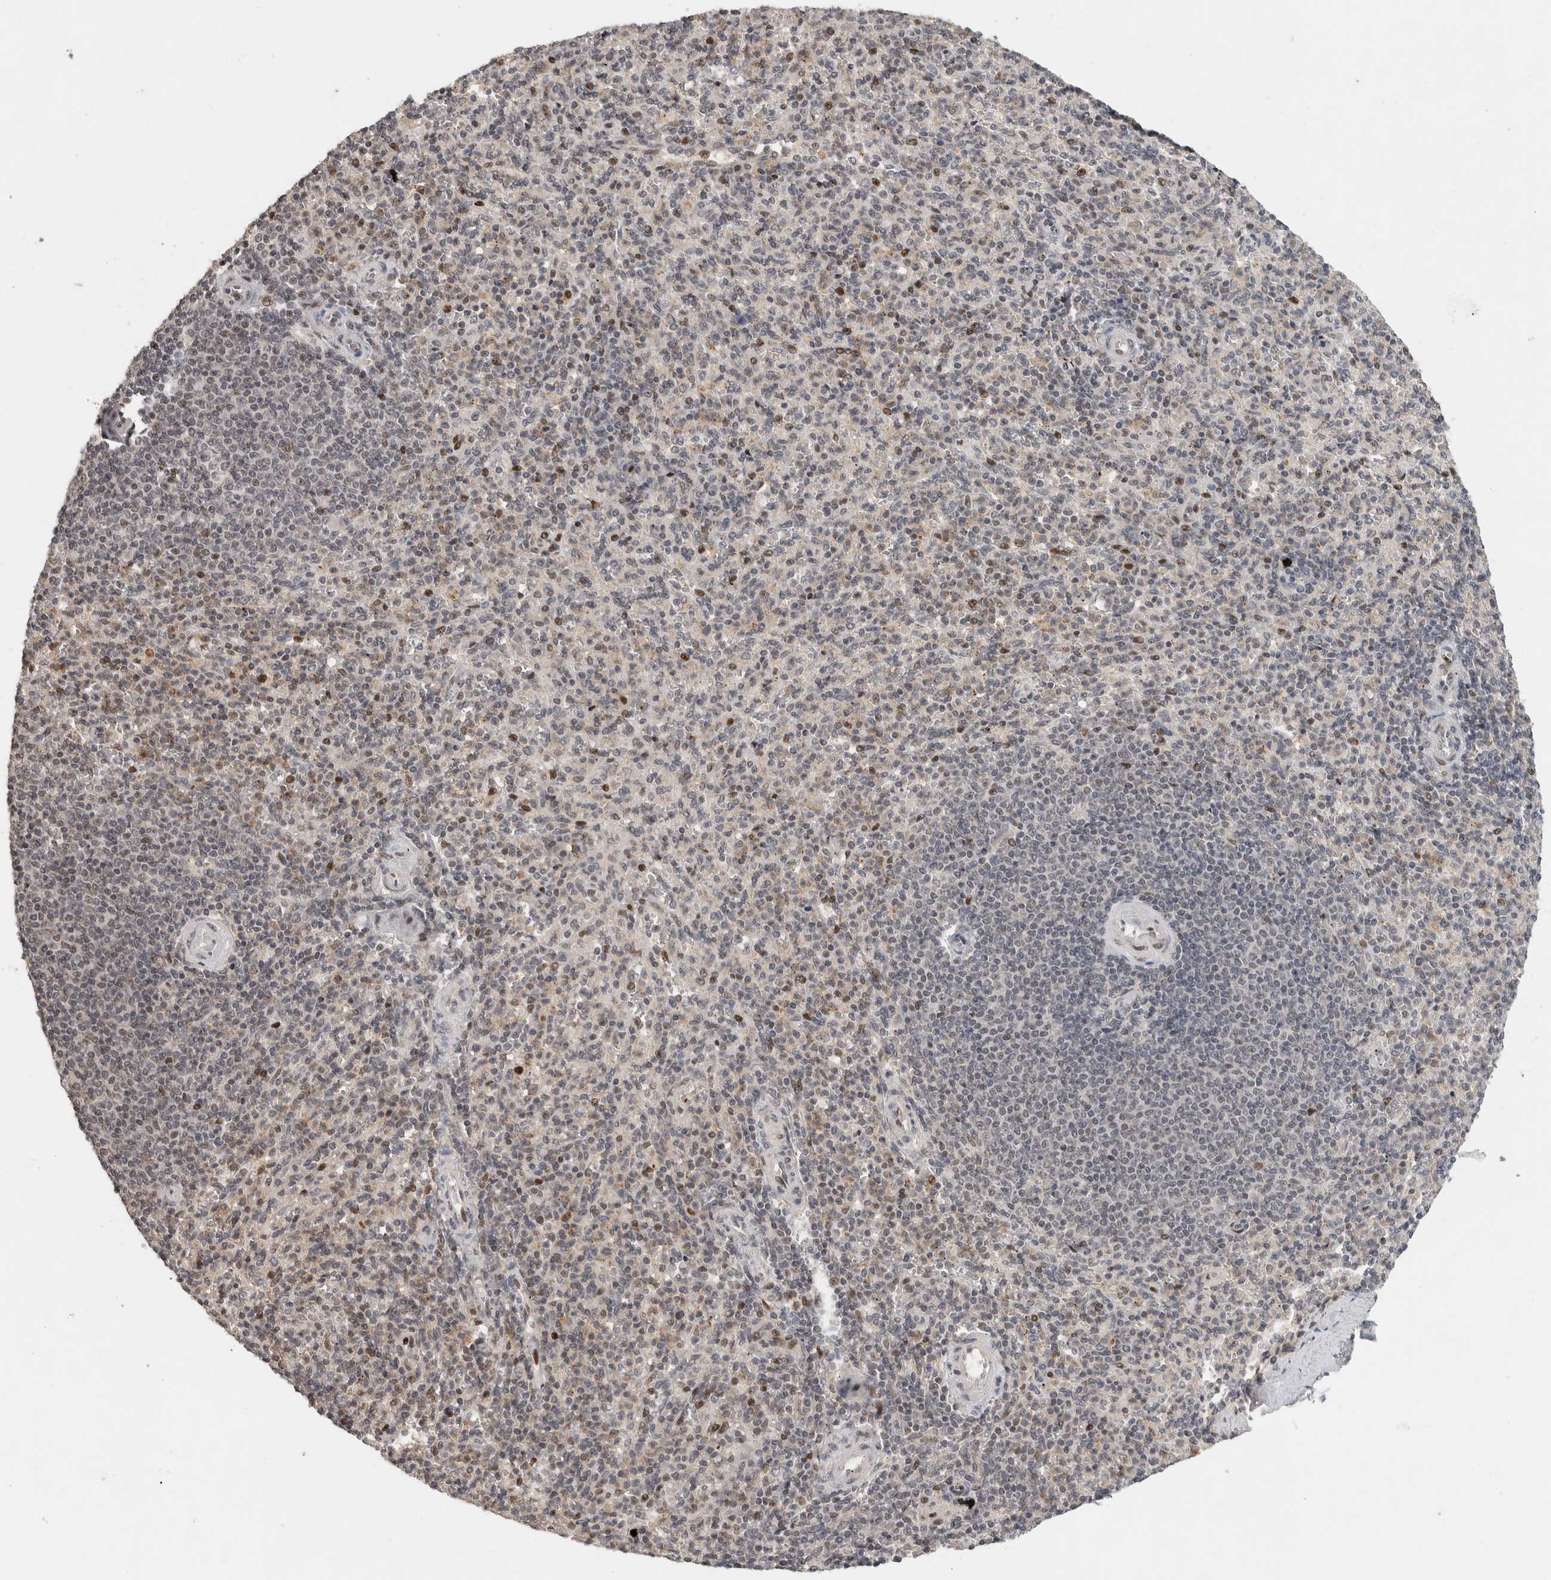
{"staining": {"intensity": "moderate", "quantity": "25%-75%", "location": "nuclear"}, "tissue": "spleen", "cell_type": "Cells in red pulp", "image_type": "normal", "snomed": [{"axis": "morphology", "description": "Normal tissue, NOS"}, {"axis": "topography", "description": "Spleen"}], "caption": "Moderate nuclear expression is identified in approximately 25%-75% of cells in red pulp in unremarkable spleen. The staining was performed using DAB, with brown indicating positive protein expression. Nuclei are stained blue with hematoxylin.", "gene": "ZNF521", "patient": {"sex": "male", "age": 36}}